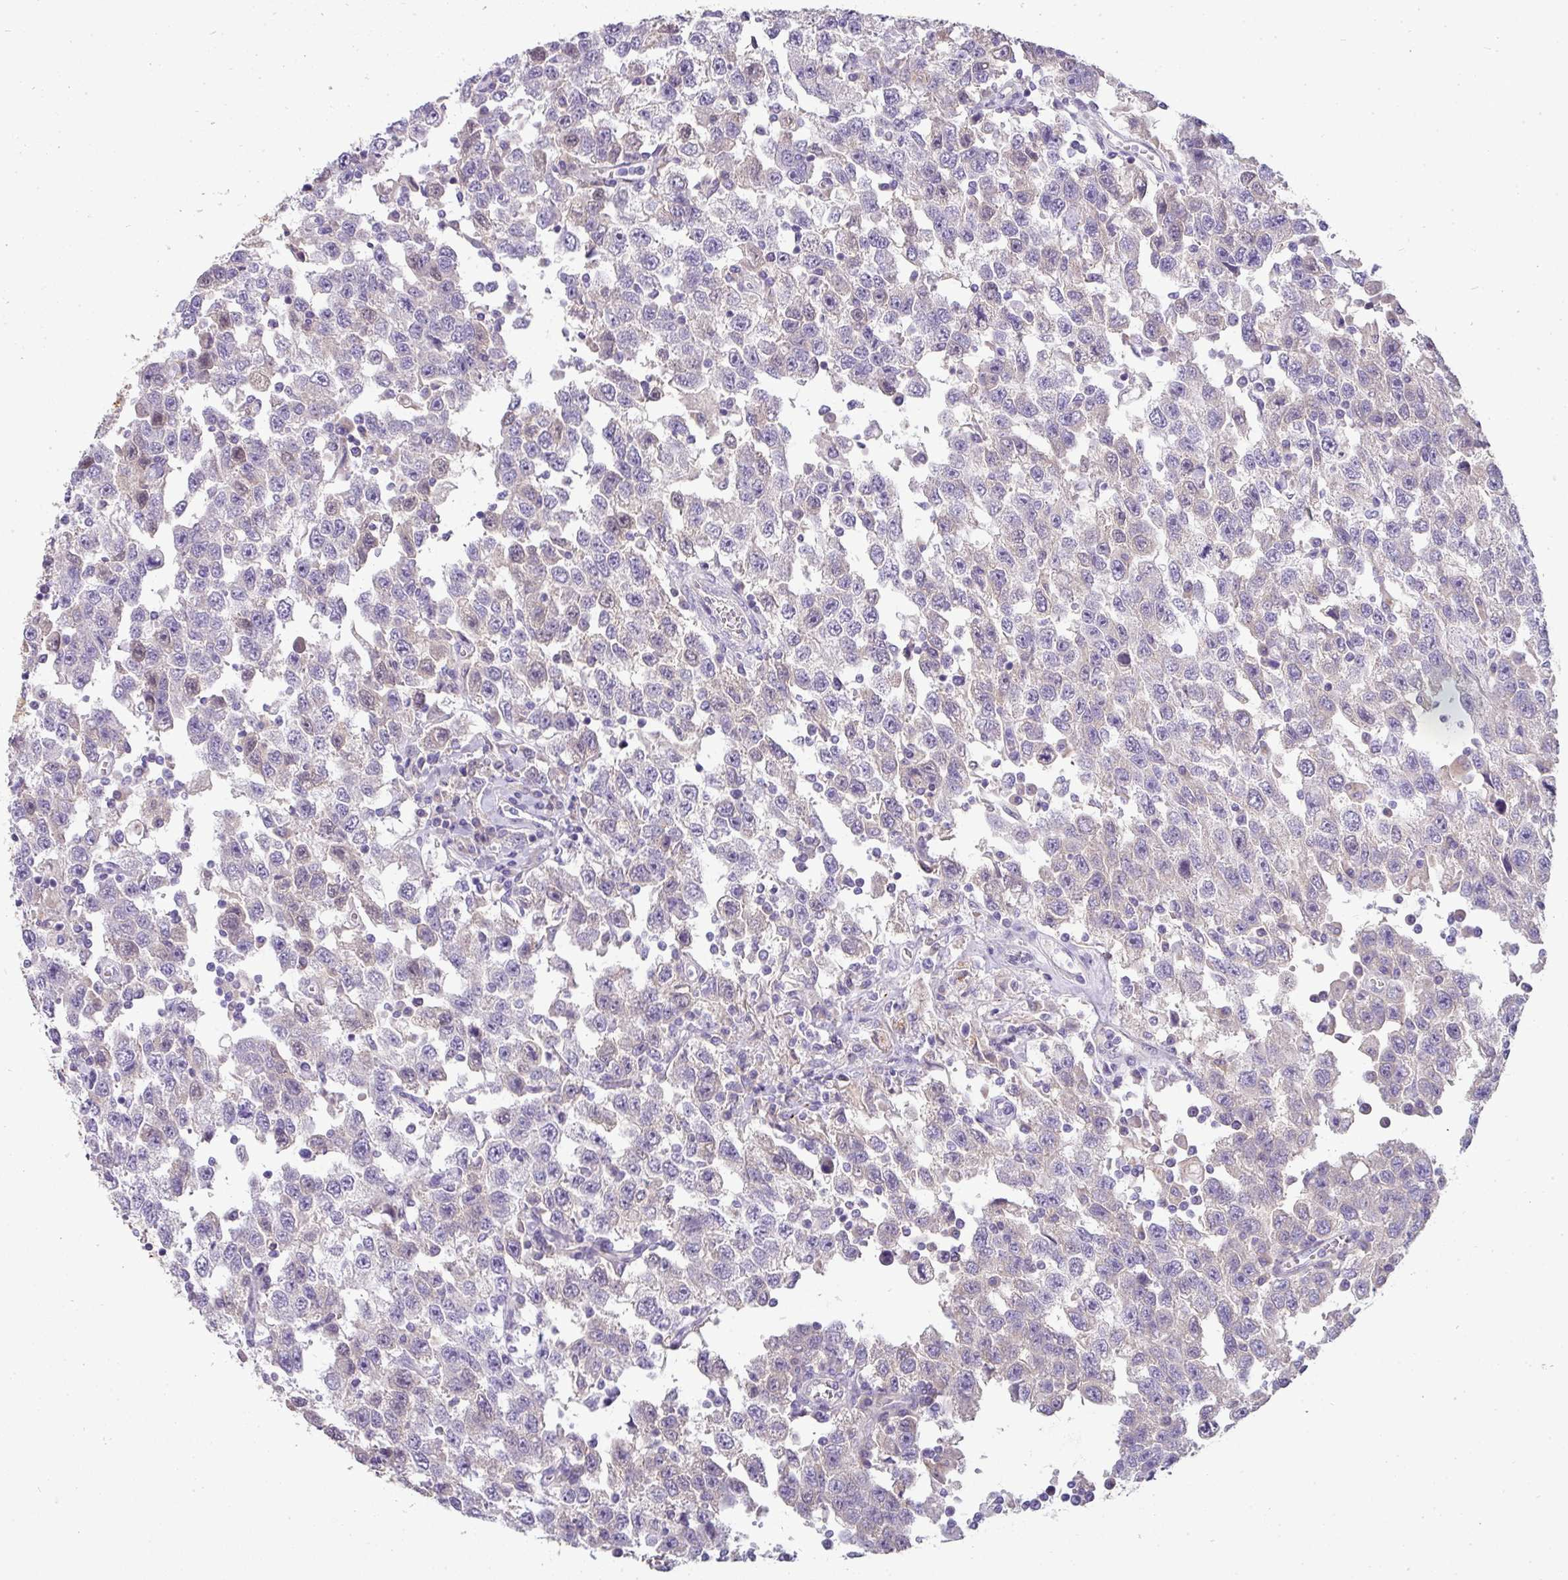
{"staining": {"intensity": "negative", "quantity": "none", "location": "none"}, "tissue": "testis cancer", "cell_type": "Tumor cells", "image_type": "cancer", "snomed": [{"axis": "morphology", "description": "Seminoma, NOS"}, {"axis": "topography", "description": "Testis"}], "caption": "High power microscopy image of an IHC photomicrograph of seminoma (testis), revealing no significant positivity in tumor cells. (Immunohistochemistry, brightfield microscopy, high magnification).", "gene": "ASXL3", "patient": {"sex": "male", "age": 41}}